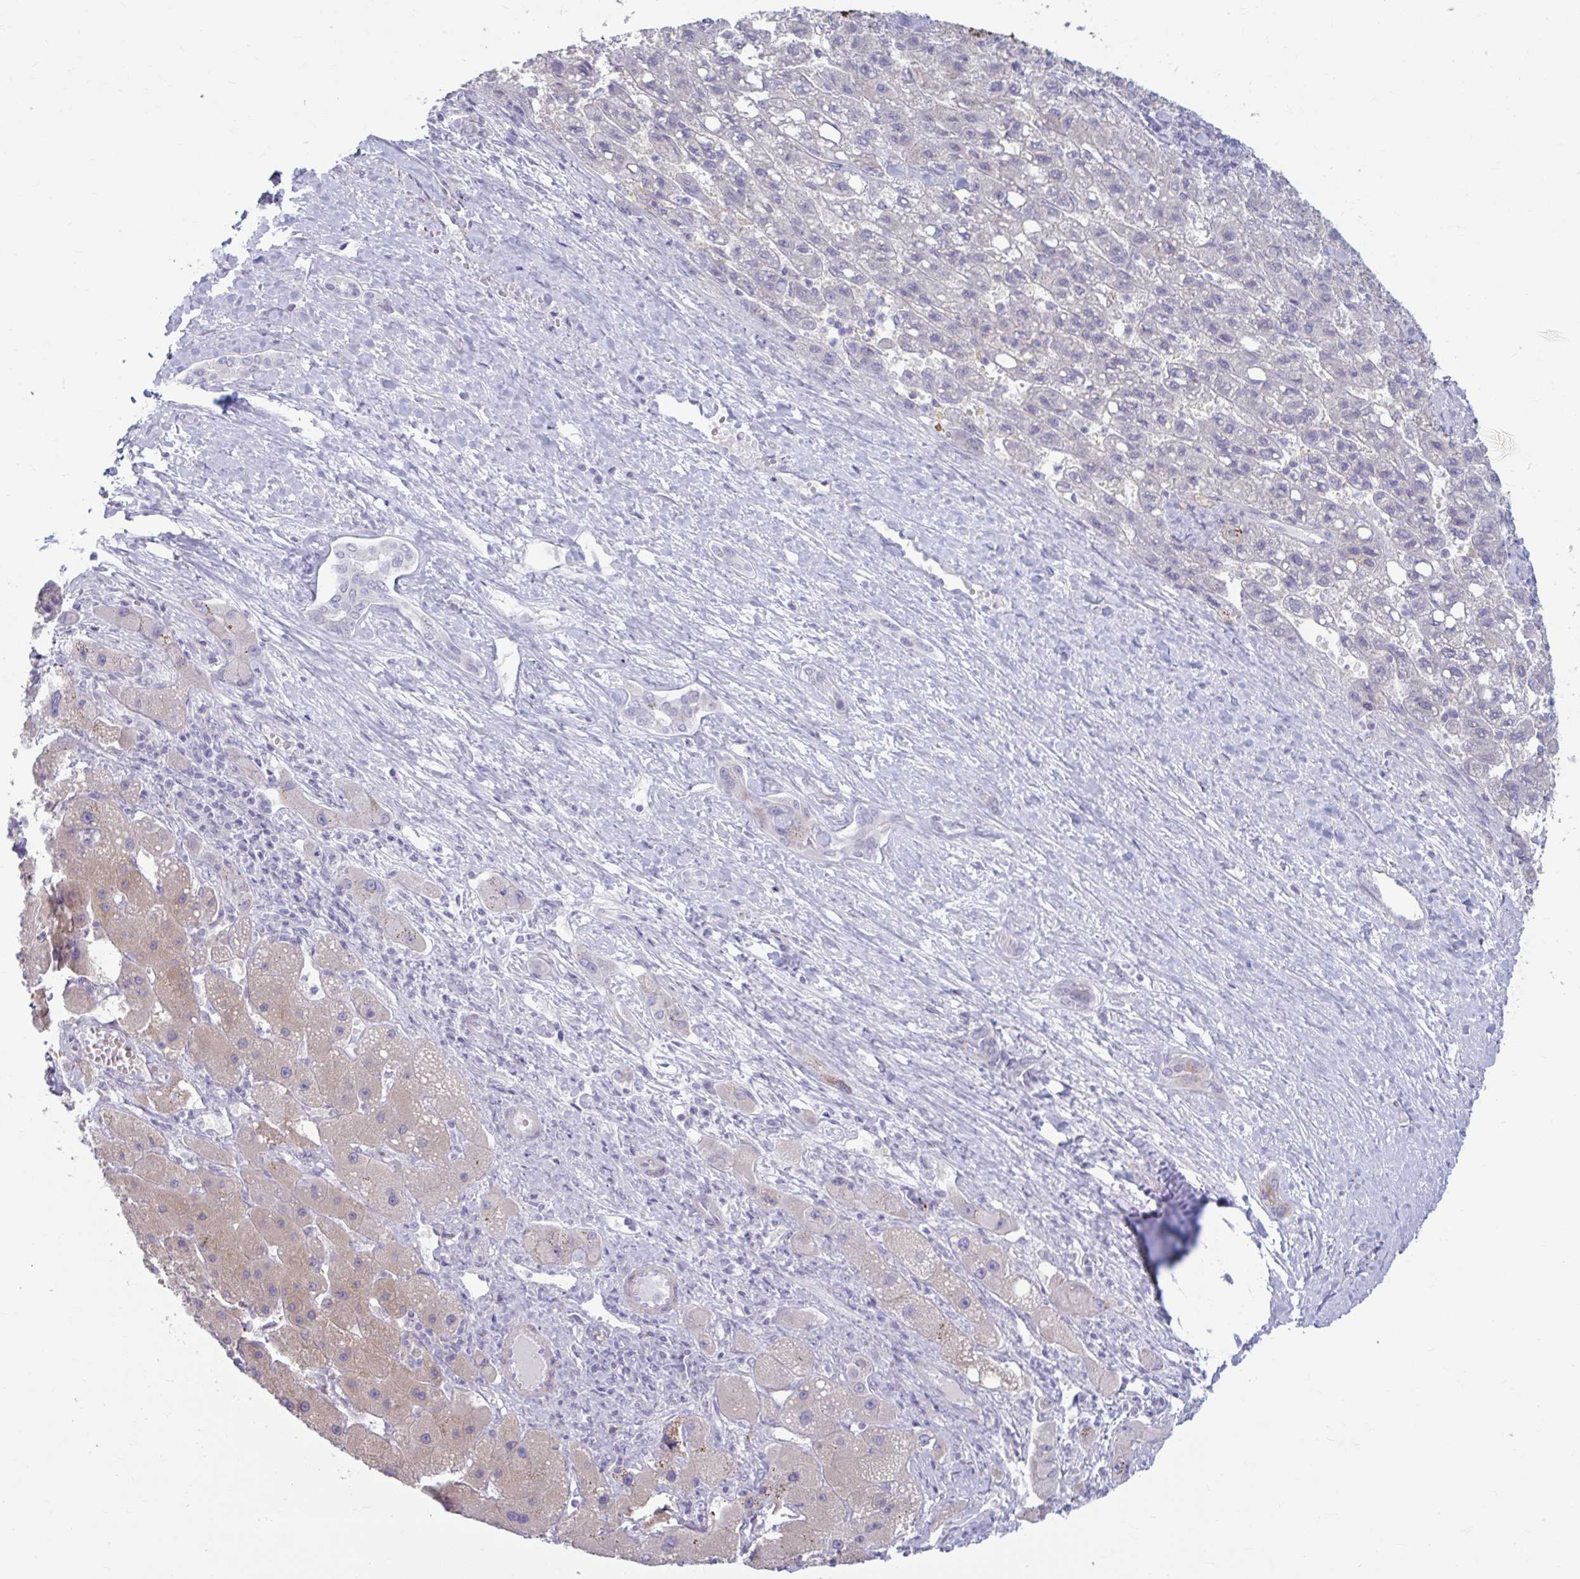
{"staining": {"intensity": "moderate", "quantity": "25%-75%", "location": "cytoplasmic/membranous"}, "tissue": "liver cancer", "cell_type": "Tumor cells", "image_type": "cancer", "snomed": [{"axis": "morphology", "description": "Carcinoma, Hepatocellular, NOS"}, {"axis": "topography", "description": "Liver"}], "caption": "DAB (3,3'-diaminobenzidine) immunohistochemical staining of liver hepatocellular carcinoma shows moderate cytoplasmic/membranous protein staining in about 25%-75% of tumor cells. The staining was performed using DAB to visualize the protein expression in brown, while the nuclei were stained in blue with hematoxylin (Magnification: 20x).", "gene": "MSMO1", "patient": {"sex": "female", "age": 82}}